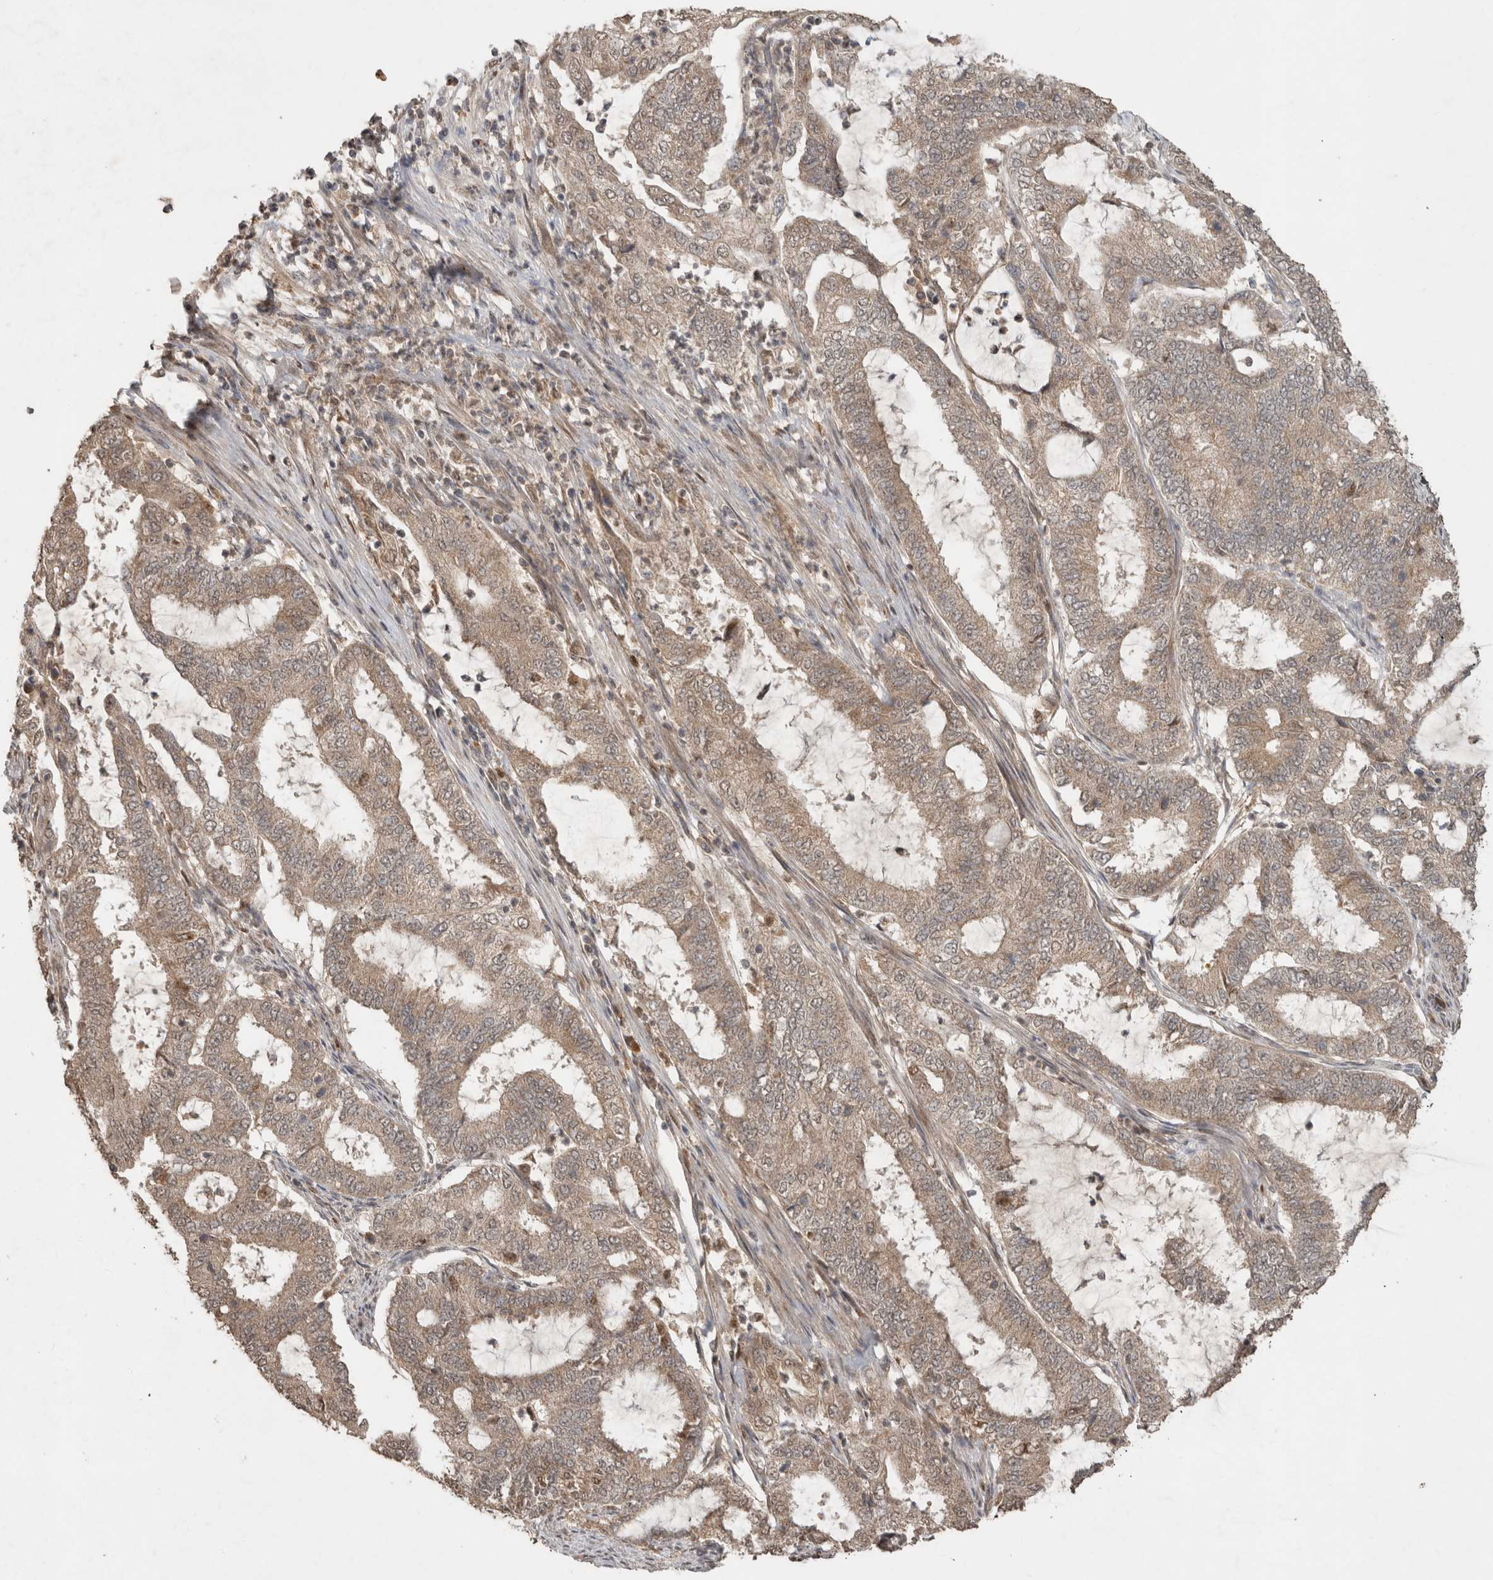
{"staining": {"intensity": "weak", "quantity": ">75%", "location": "cytoplasmic/membranous"}, "tissue": "endometrial cancer", "cell_type": "Tumor cells", "image_type": "cancer", "snomed": [{"axis": "morphology", "description": "Adenocarcinoma, NOS"}, {"axis": "topography", "description": "Endometrium"}], "caption": "This image shows adenocarcinoma (endometrial) stained with immunohistochemistry (IHC) to label a protein in brown. The cytoplasmic/membranous of tumor cells show weak positivity for the protein. Nuclei are counter-stained blue.", "gene": "FAM3A", "patient": {"sex": "female", "age": 51}}